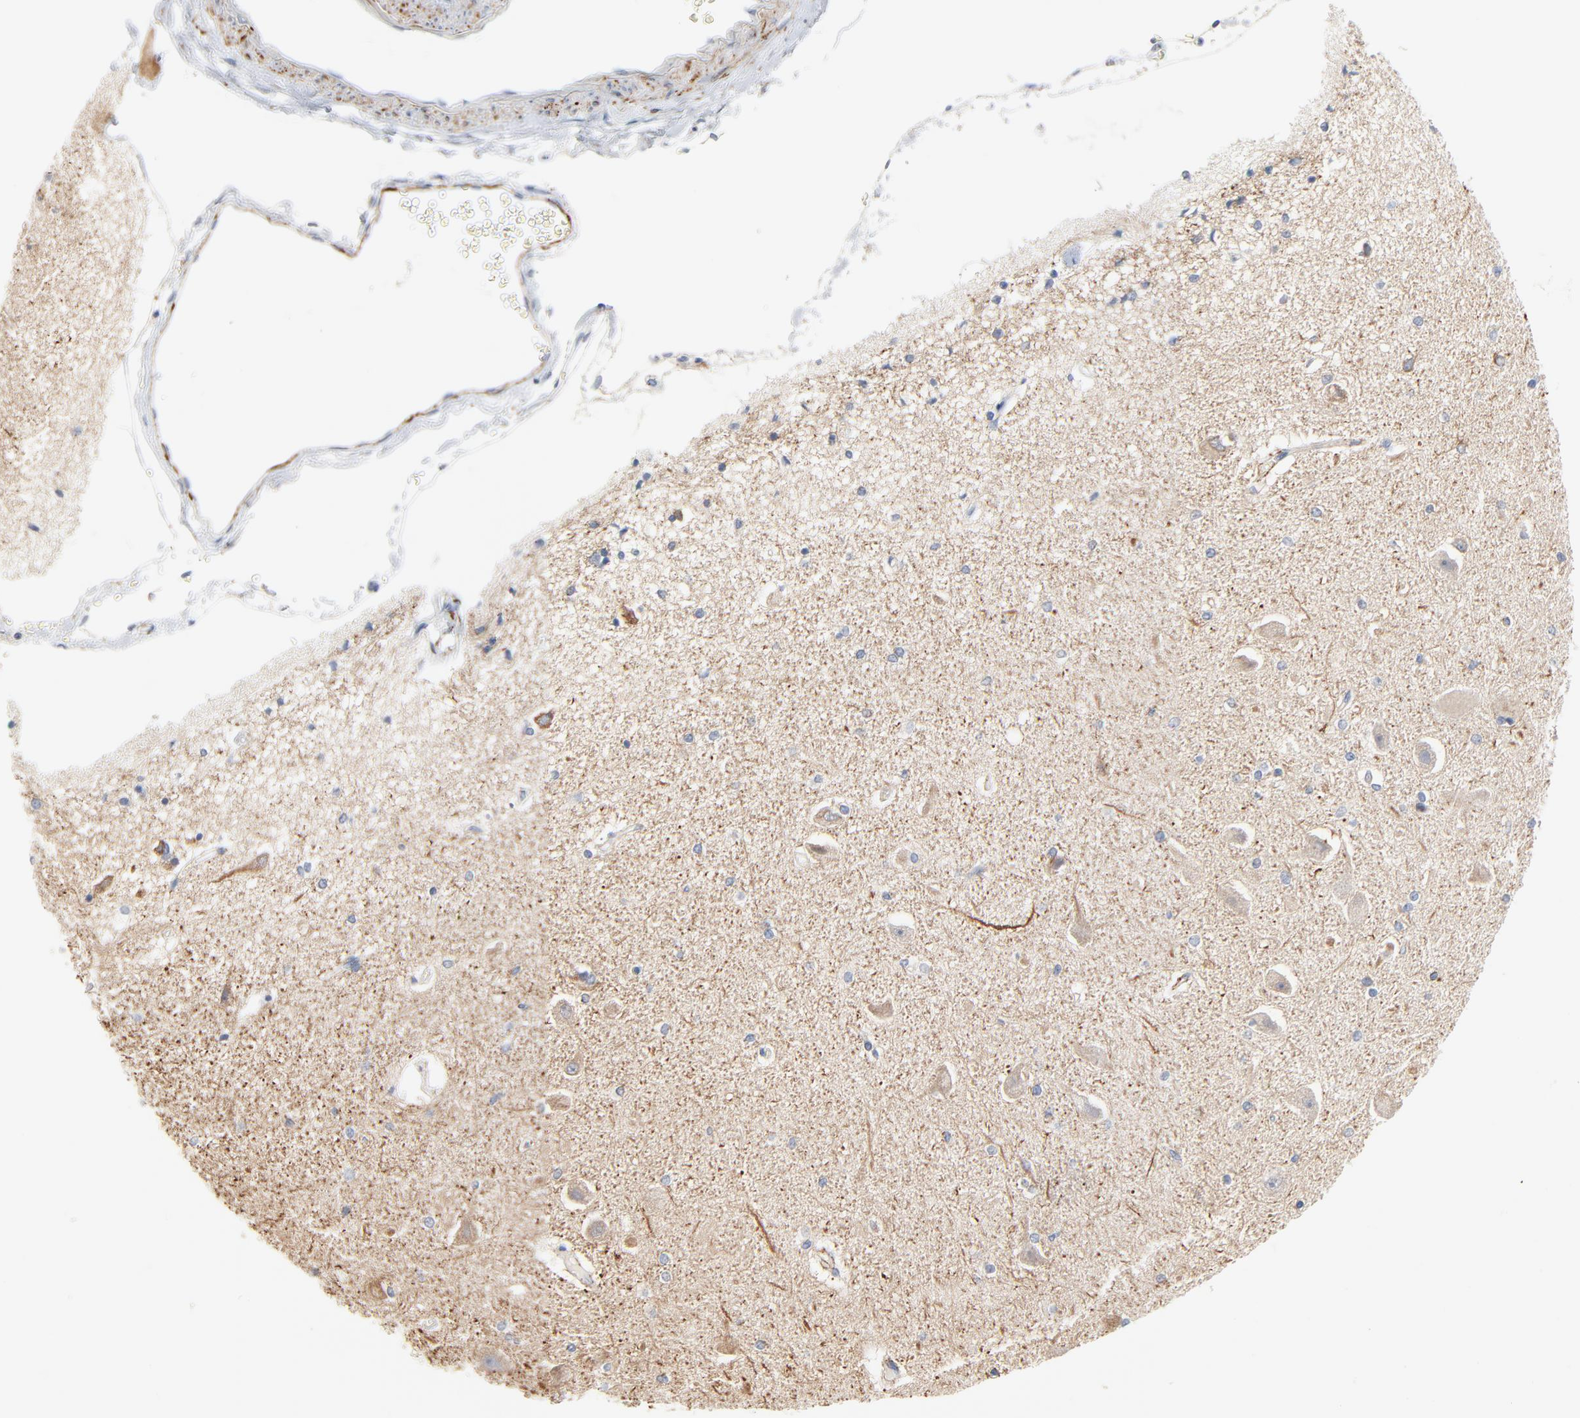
{"staining": {"intensity": "negative", "quantity": "none", "location": "none"}, "tissue": "hippocampus", "cell_type": "Glial cells", "image_type": "normal", "snomed": [{"axis": "morphology", "description": "Normal tissue, NOS"}, {"axis": "topography", "description": "Hippocampus"}], "caption": "Immunohistochemistry histopathology image of unremarkable hippocampus: hippocampus stained with DAB reveals no significant protein expression in glial cells.", "gene": "IFT43", "patient": {"sex": "female", "age": 54}}